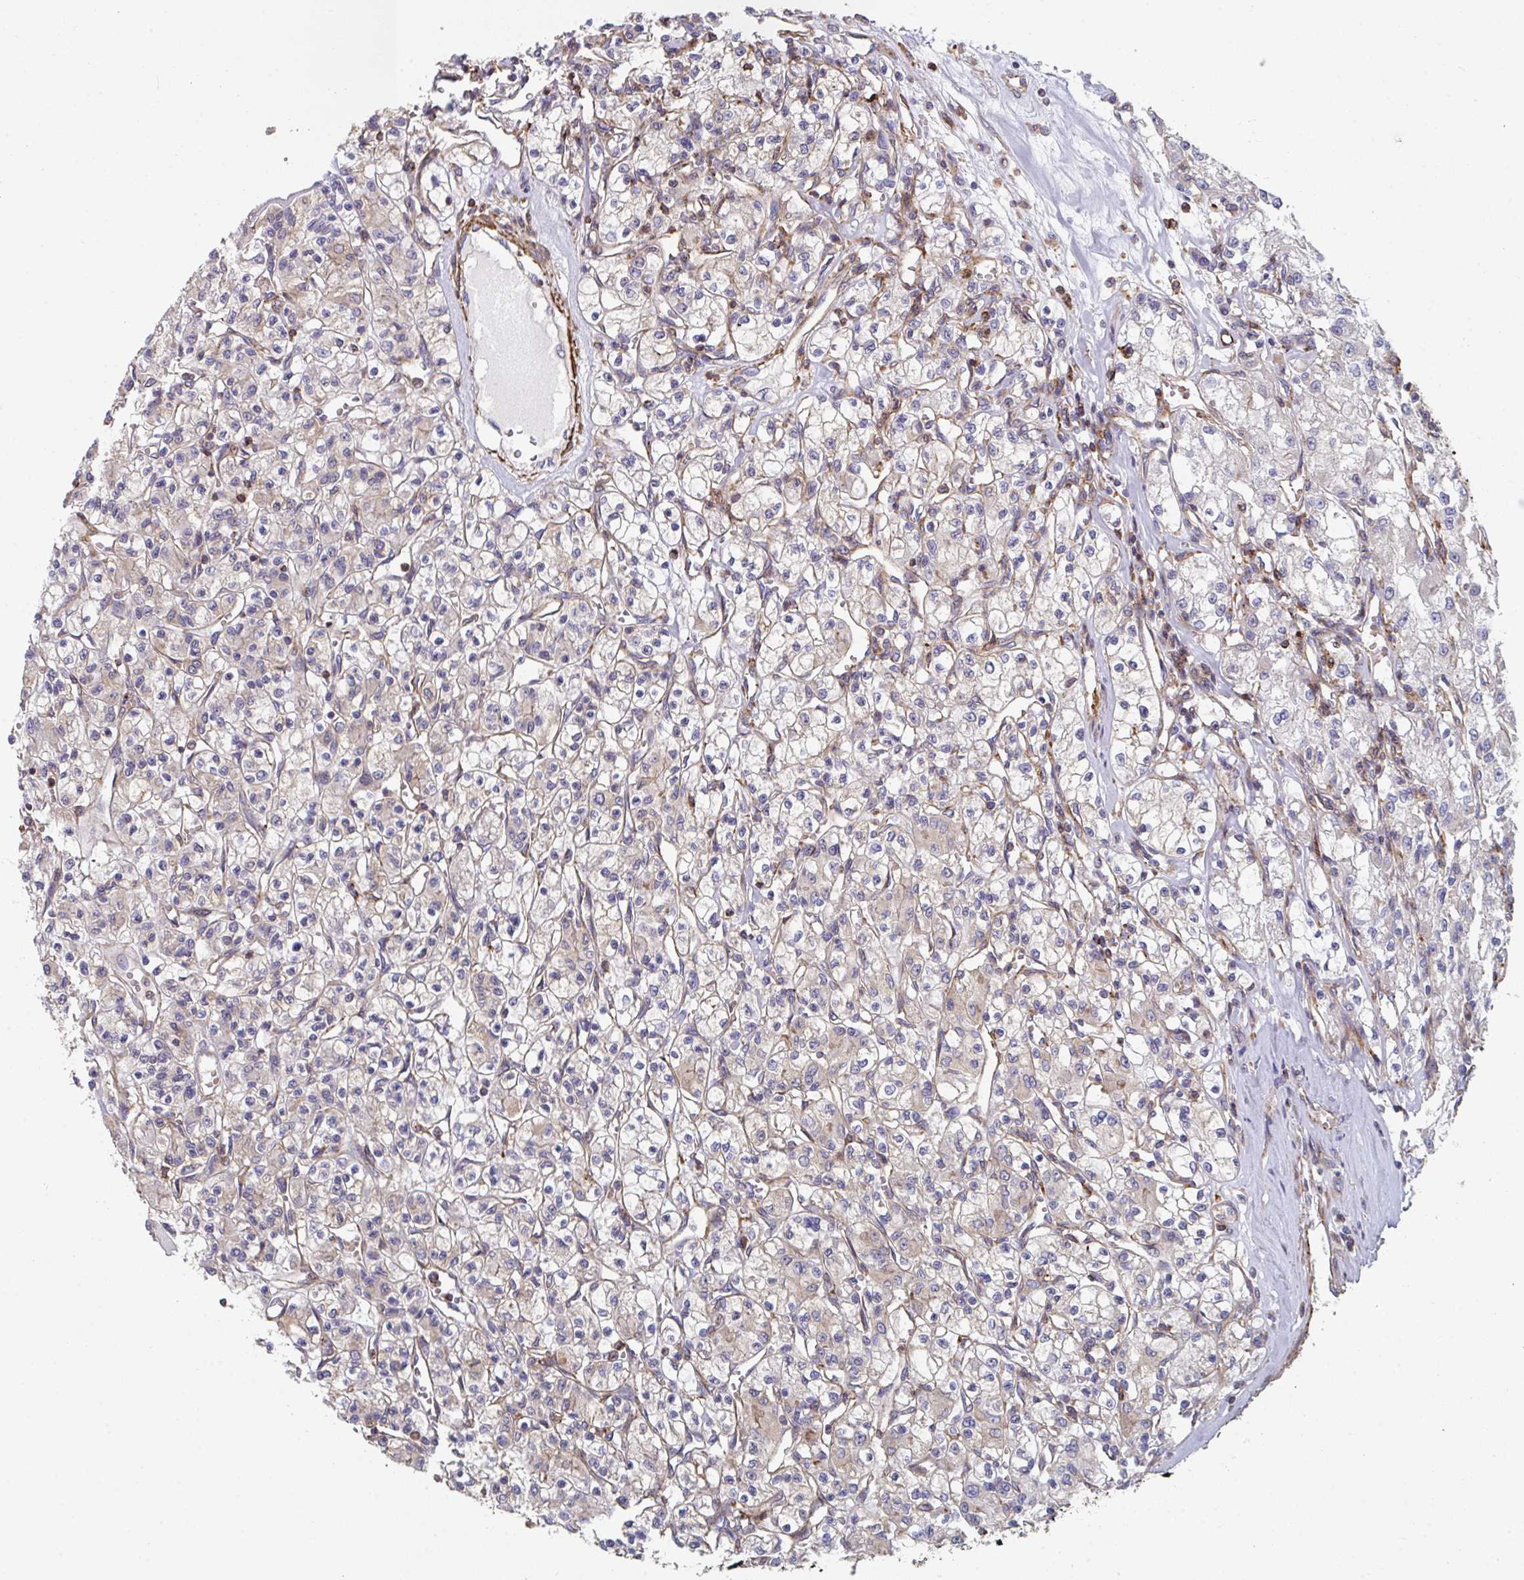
{"staining": {"intensity": "weak", "quantity": "<25%", "location": "cytoplasmic/membranous"}, "tissue": "renal cancer", "cell_type": "Tumor cells", "image_type": "cancer", "snomed": [{"axis": "morphology", "description": "Adenocarcinoma, NOS"}, {"axis": "topography", "description": "Kidney"}], "caption": "DAB (3,3'-diaminobenzidine) immunohistochemical staining of human renal cancer reveals no significant expression in tumor cells.", "gene": "FZD2", "patient": {"sex": "female", "age": 59}}